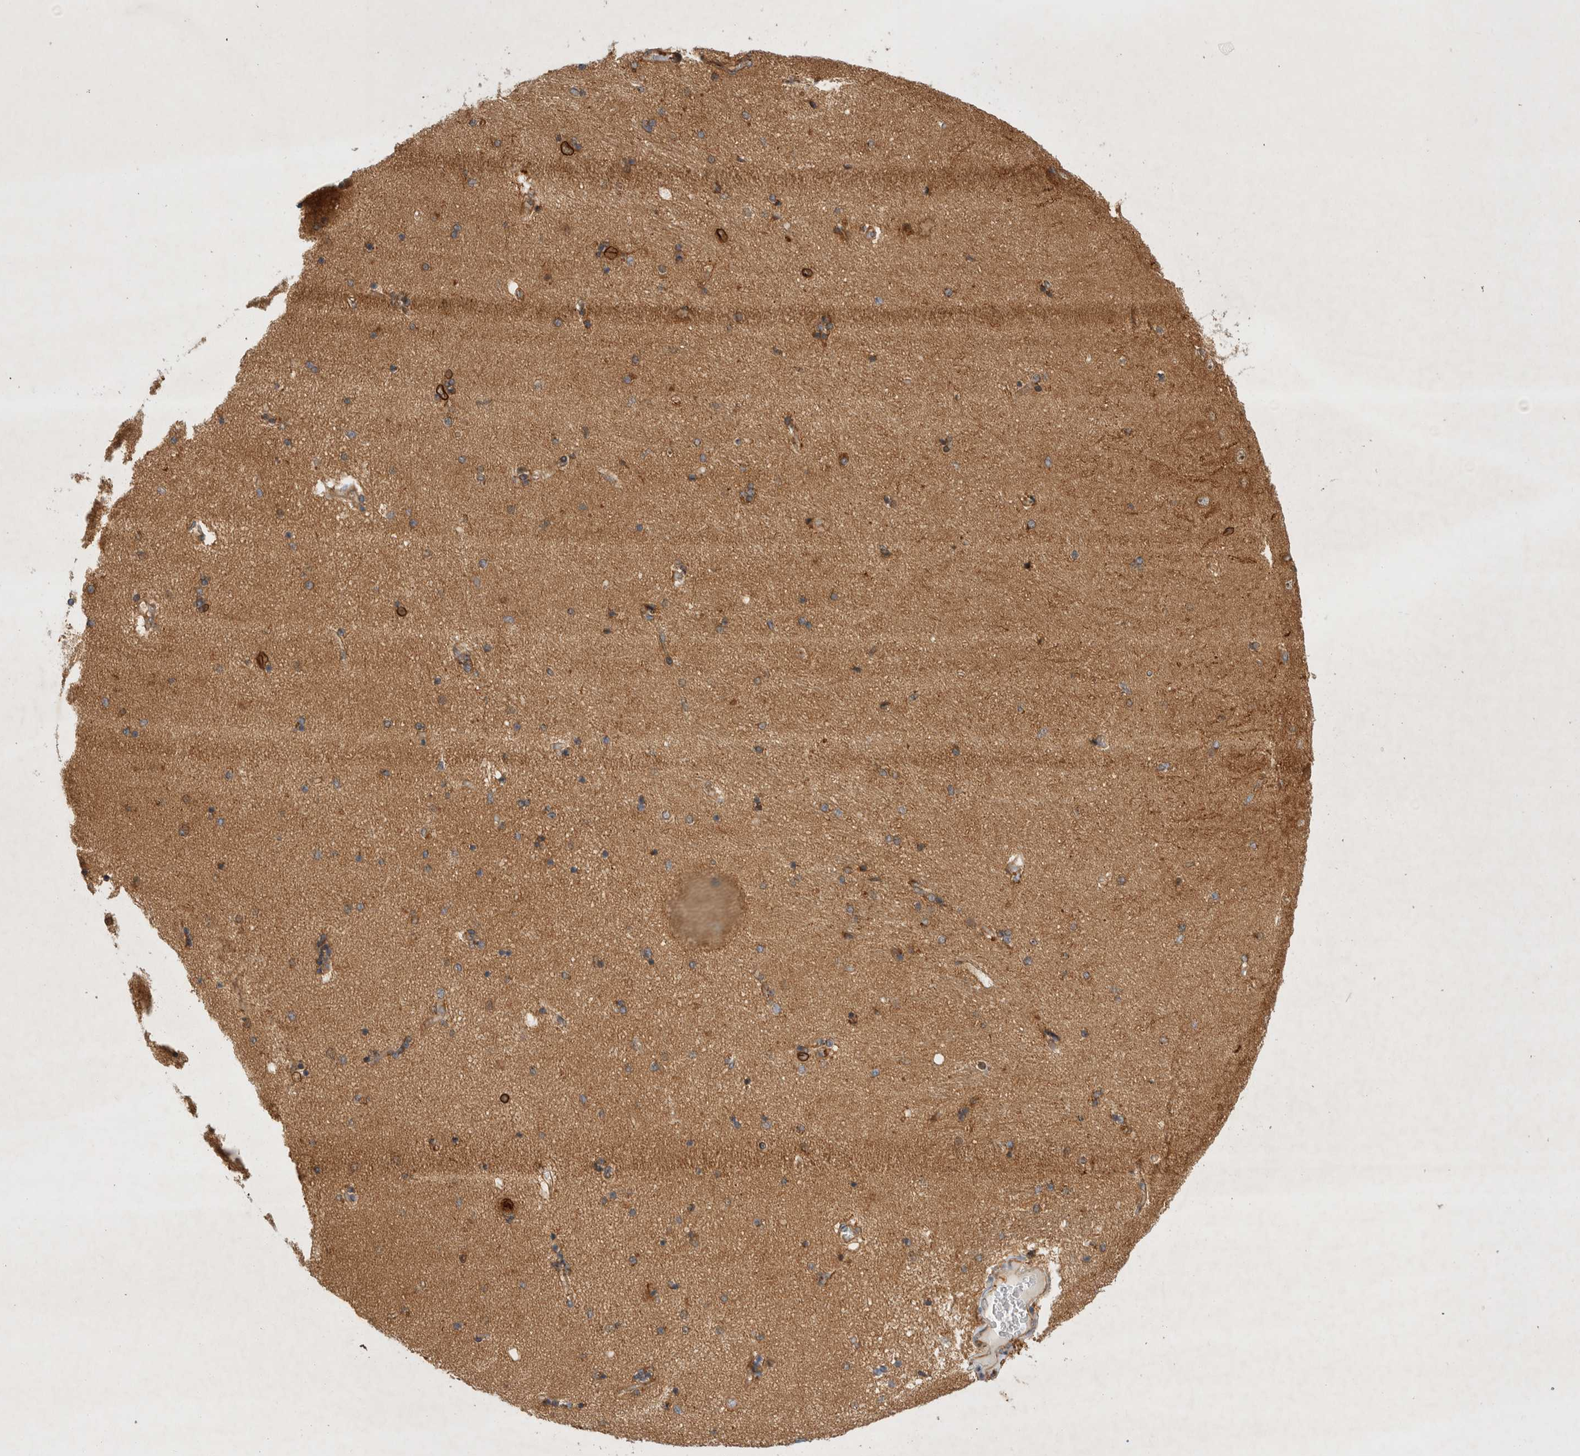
{"staining": {"intensity": "moderate", "quantity": "<25%", "location": "cytoplasmic/membranous"}, "tissue": "hippocampus", "cell_type": "Glial cells", "image_type": "normal", "snomed": [{"axis": "morphology", "description": "Normal tissue, NOS"}, {"axis": "topography", "description": "Hippocampus"}], "caption": "DAB (3,3'-diaminobenzidine) immunohistochemical staining of unremarkable hippocampus displays moderate cytoplasmic/membranous protein positivity in approximately <25% of glial cells. (DAB IHC with brightfield microscopy, high magnification).", "gene": "GPR150", "patient": {"sex": "female", "age": 54}}